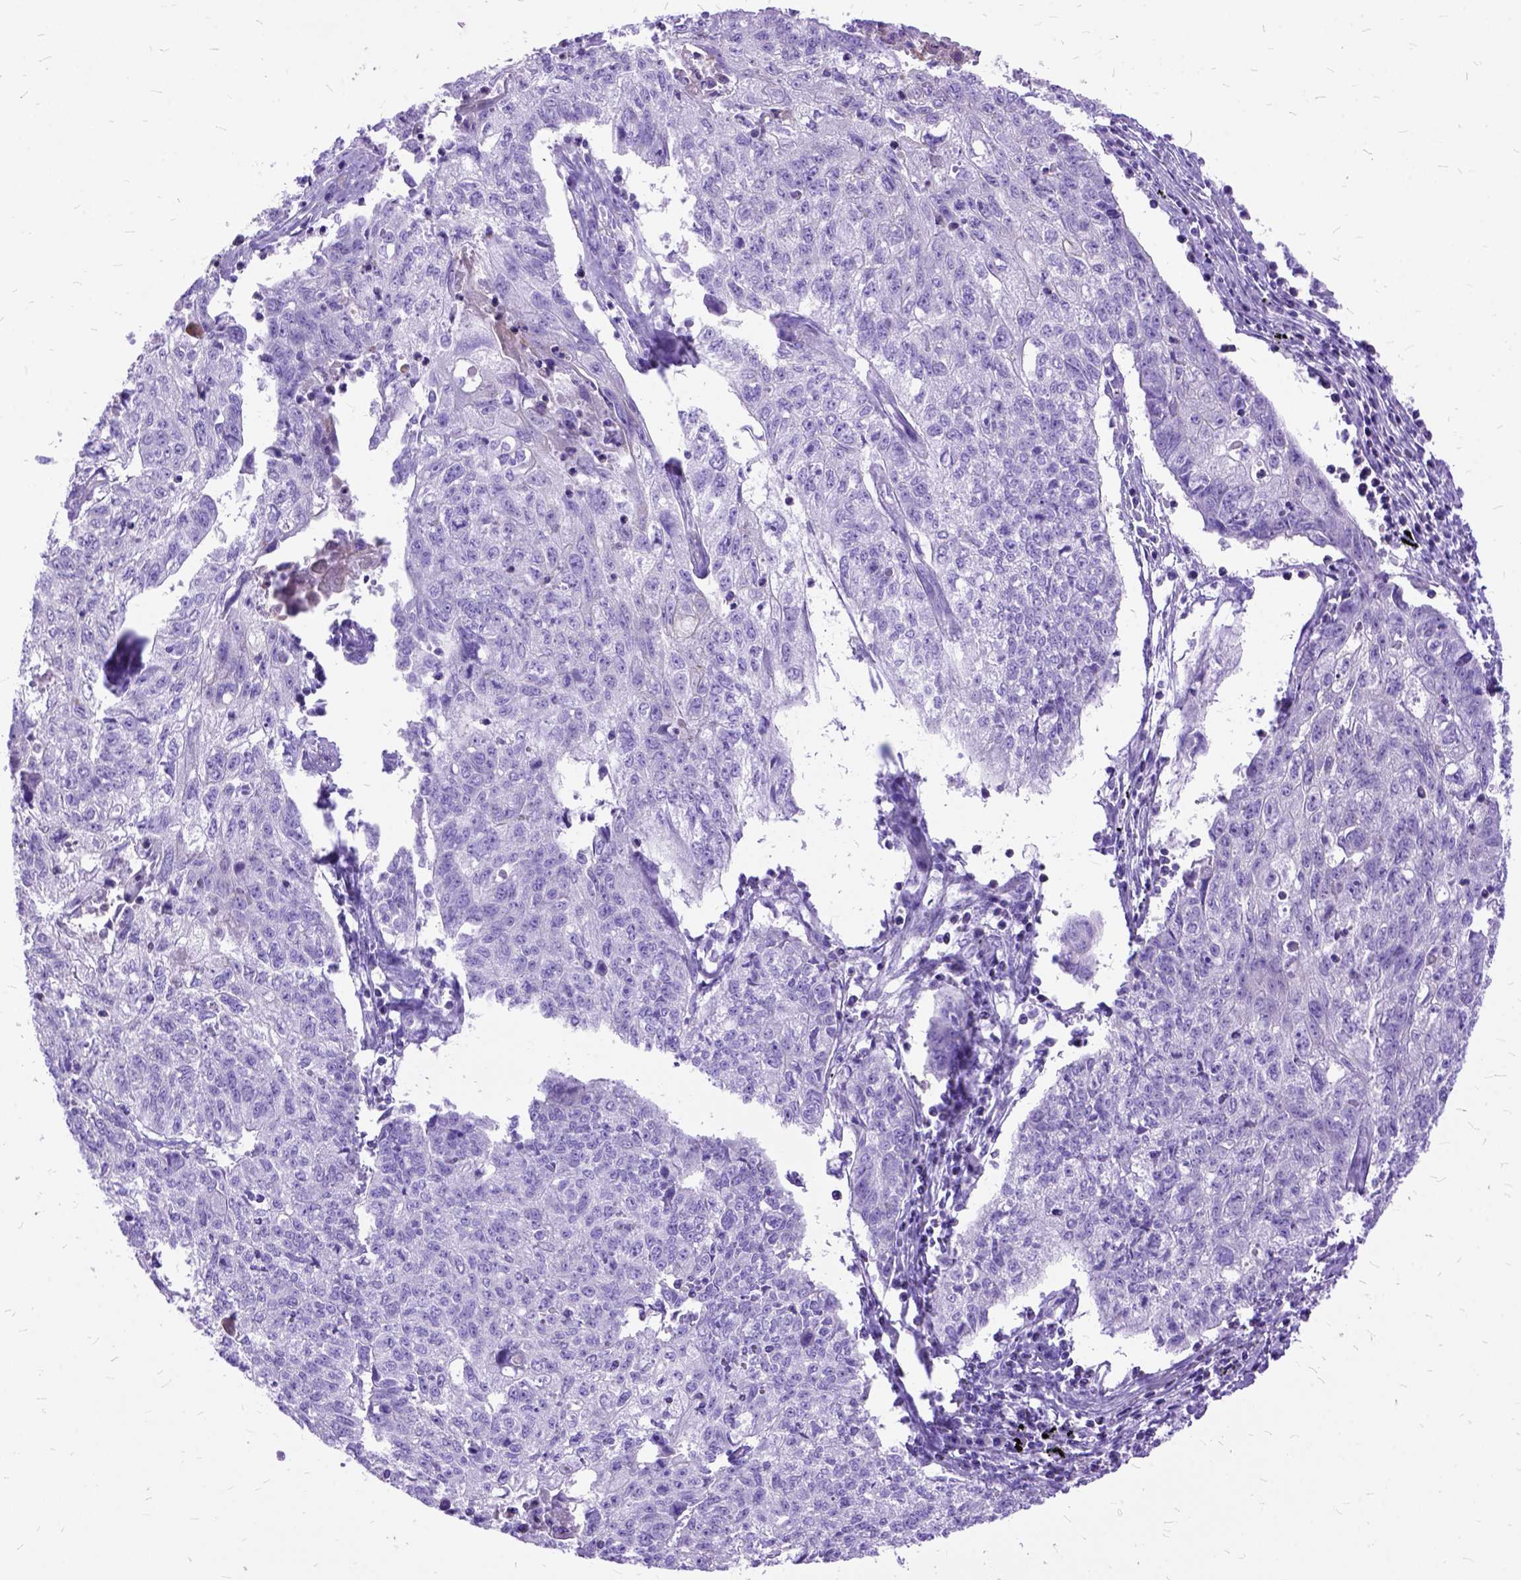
{"staining": {"intensity": "negative", "quantity": "none", "location": "none"}, "tissue": "lung cancer", "cell_type": "Tumor cells", "image_type": "cancer", "snomed": [{"axis": "morphology", "description": "Normal morphology"}, {"axis": "morphology", "description": "Aneuploidy"}, {"axis": "morphology", "description": "Squamous cell carcinoma, NOS"}, {"axis": "topography", "description": "Lymph node"}, {"axis": "topography", "description": "Lung"}], "caption": "The IHC image has no significant staining in tumor cells of squamous cell carcinoma (lung) tissue.", "gene": "DNAH2", "patient": {"sex": "female", "age": 76}}